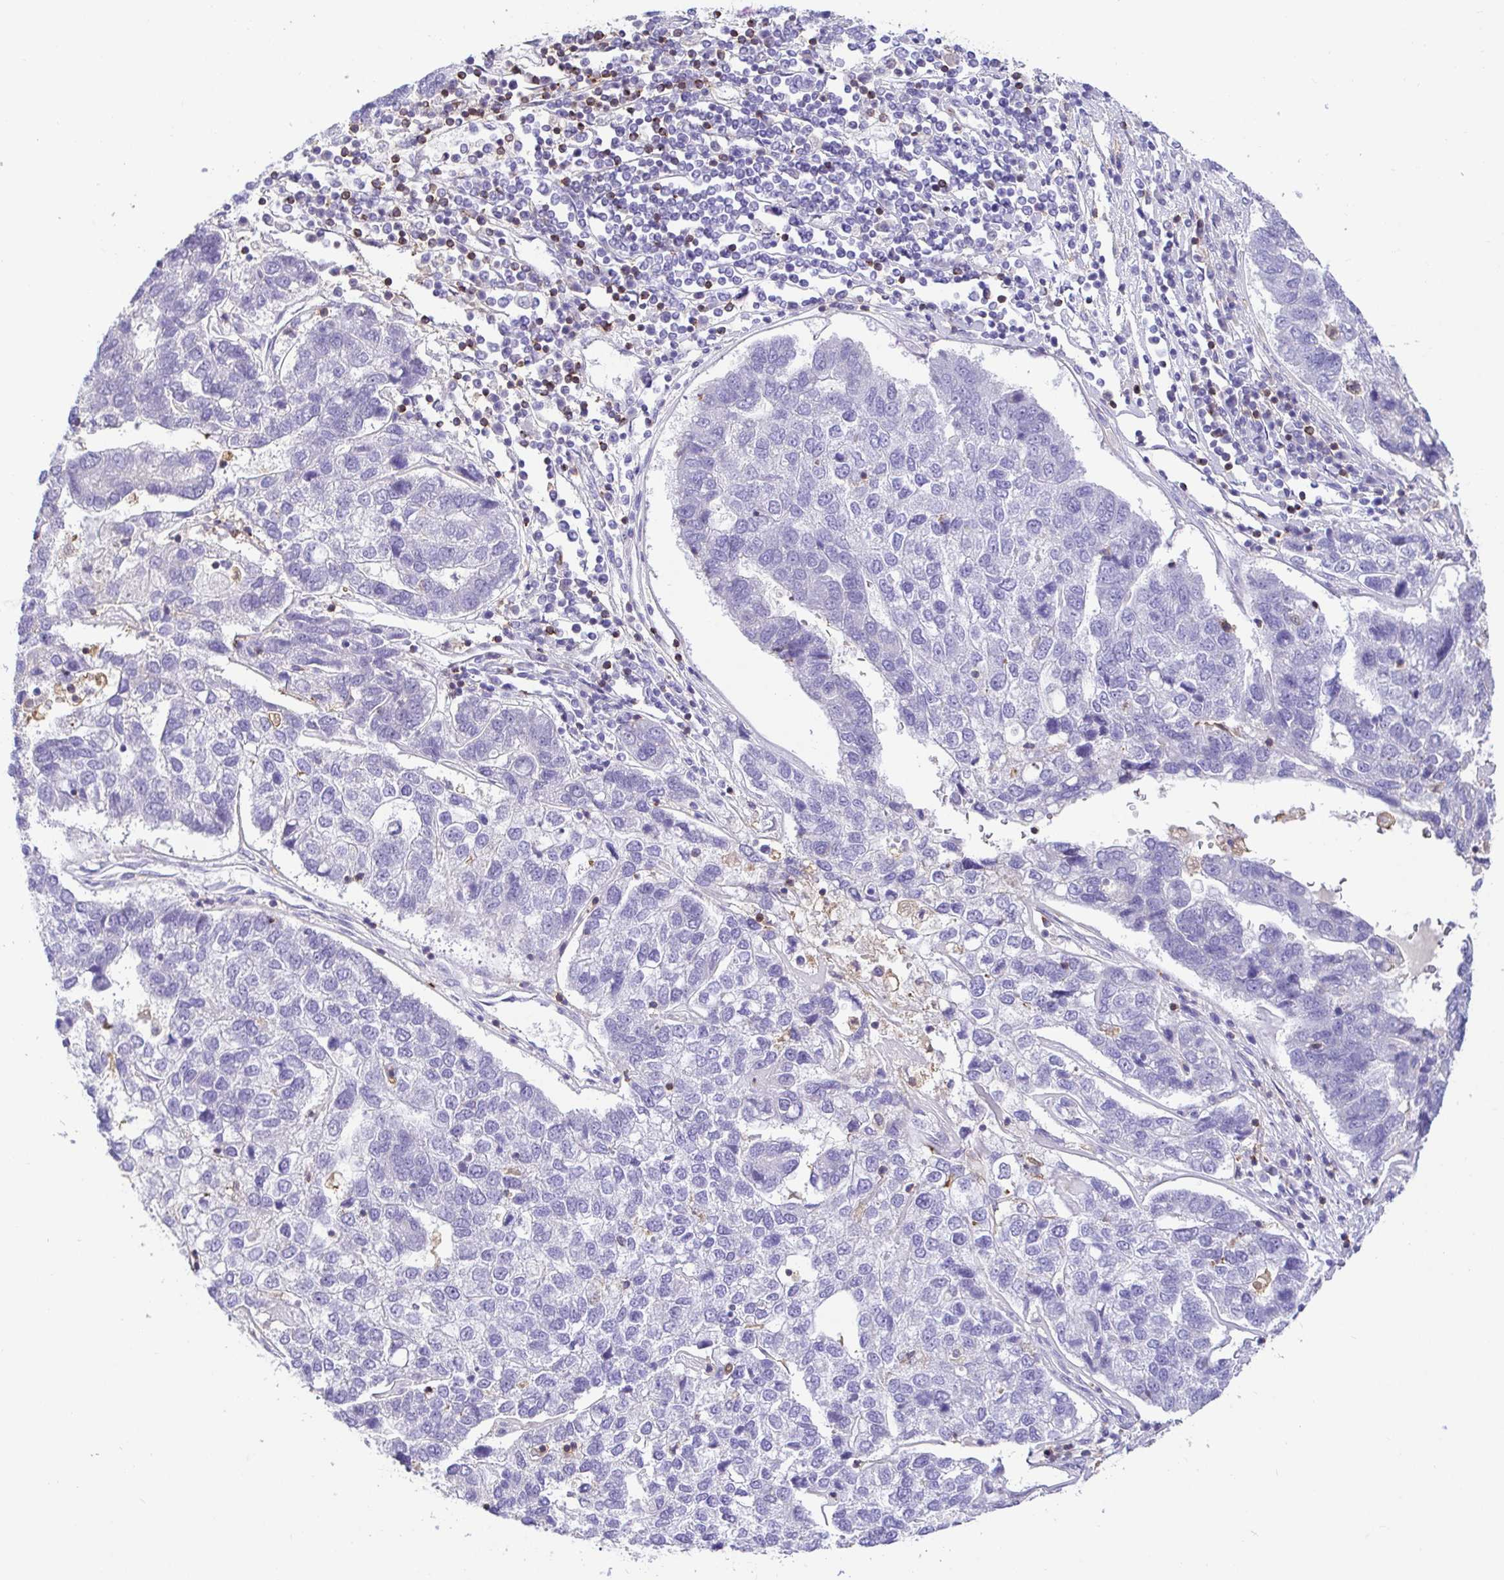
{"staining": {"intensity": "negative", "quantity": "none", "location": "none"}, "tissue": "pancreatic cancer", "cell_type": "Tumor cells", "image_type": "cancer", "snomed": [{"axis": "morphology", "description": "Adenocarcinoma, NOS"}, {"axis": "topography", "description": "Pancreas"}], "caption": "Protein analysis of pancreatic cancer shows no significant staining in tumor cells. (Brightfield microscopy of DAB (3,3'-diaminobenzidine) IHC at high magnification).", "gene": "SKAP1", "patient": {"sex": "female", "age": 61}}